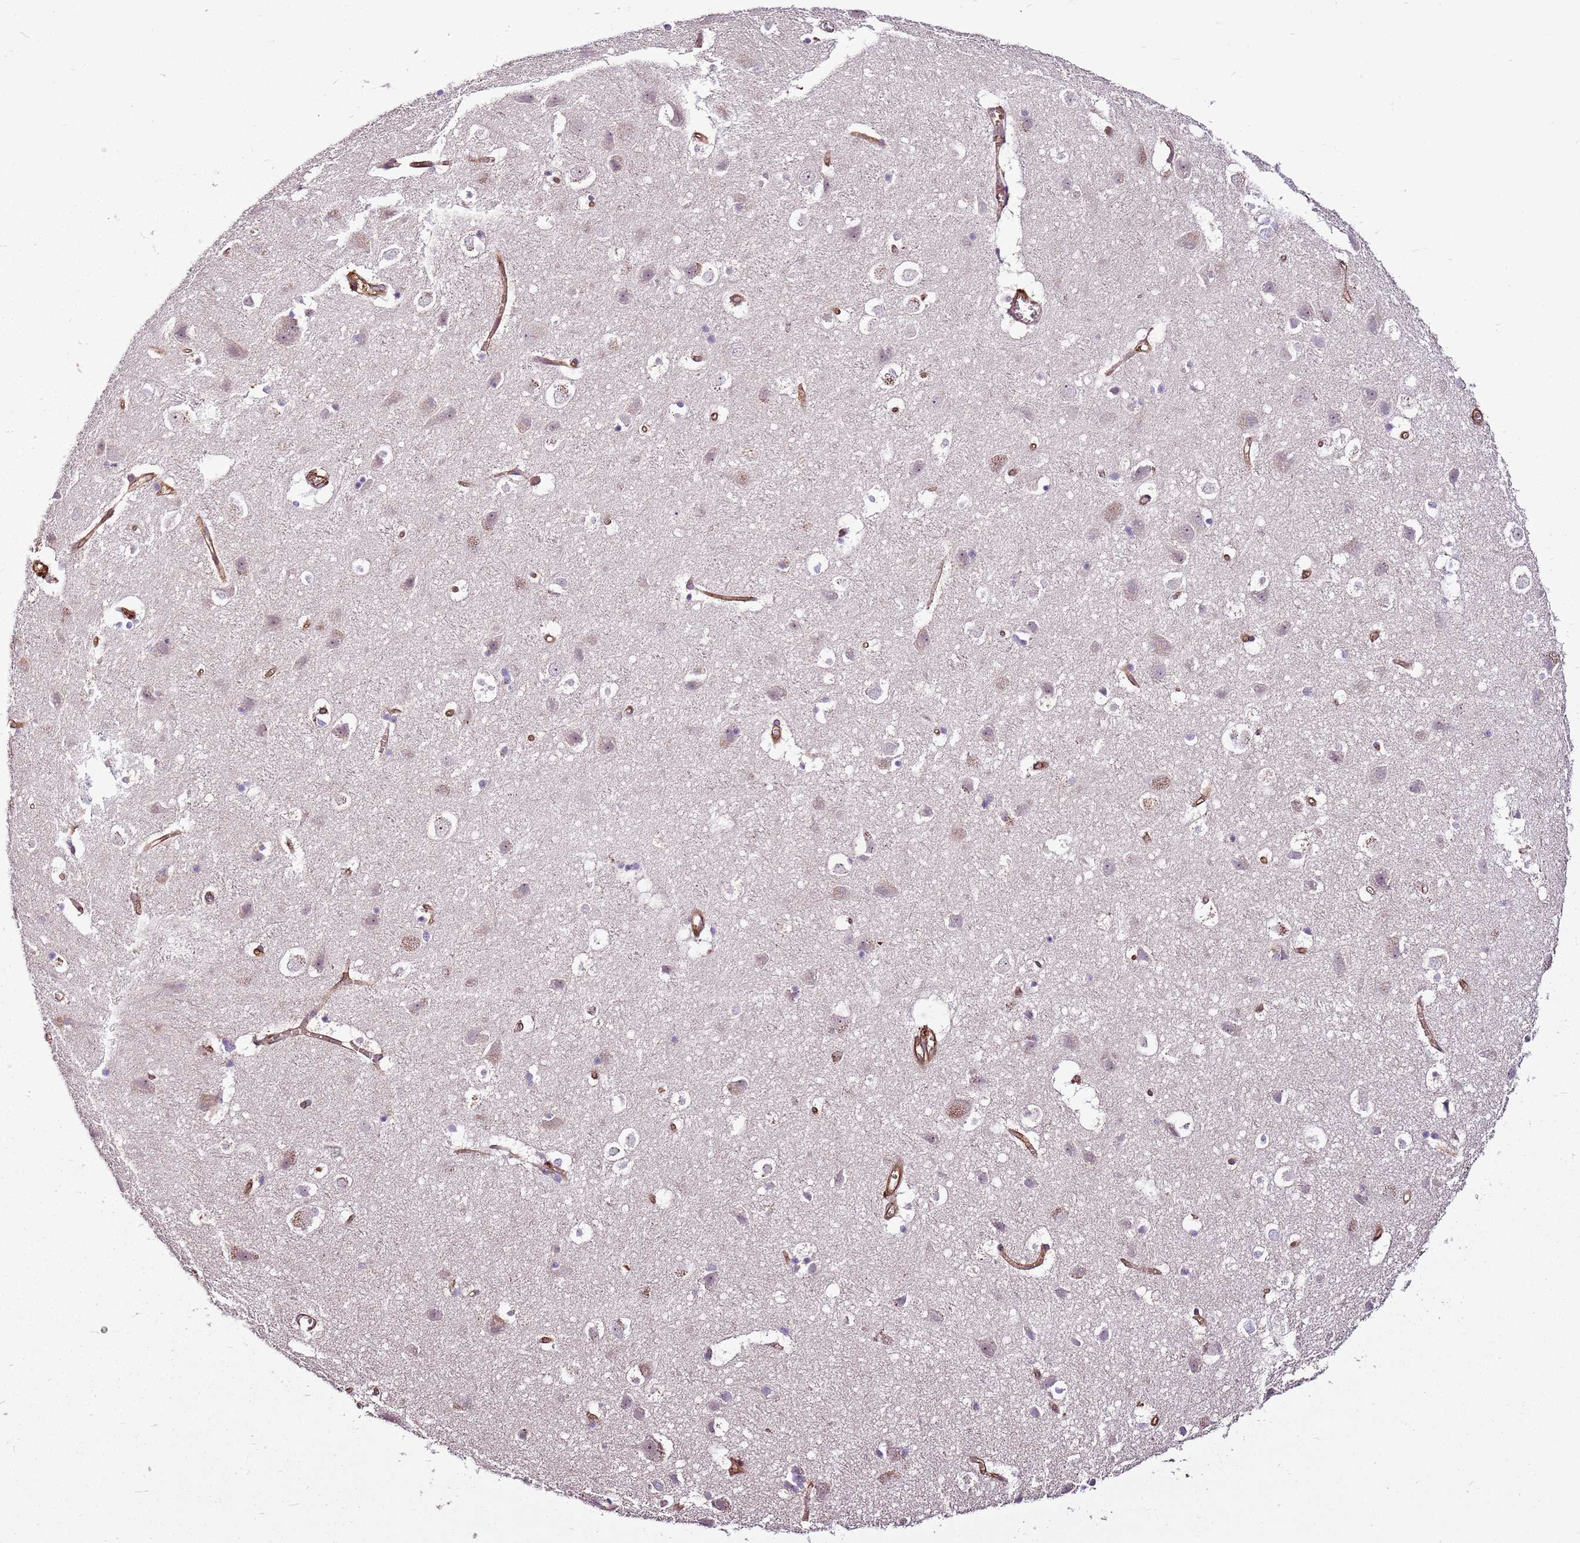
{"staining": {"intensity": "moderate", "quantity": ">75%", "location": "cytoplasmic/membranous"}, "tissue": "cerebral cortex", "cell_type": "Endothelial cells", "image_type": "normal", "snomed": [{"axis": "morphology", "description": "Normal tissue, NOS"}, {"axis": "topography", "description": "Cerebral cortex"}], "caption": "Endothelial cells demonstrate moderate cytoplasmic/membranous expression in approximately >75% of cells in unremarkable cerebral cortex.", "gene": "ZNF827", "patient": {"sex": "male", "age": 54}}